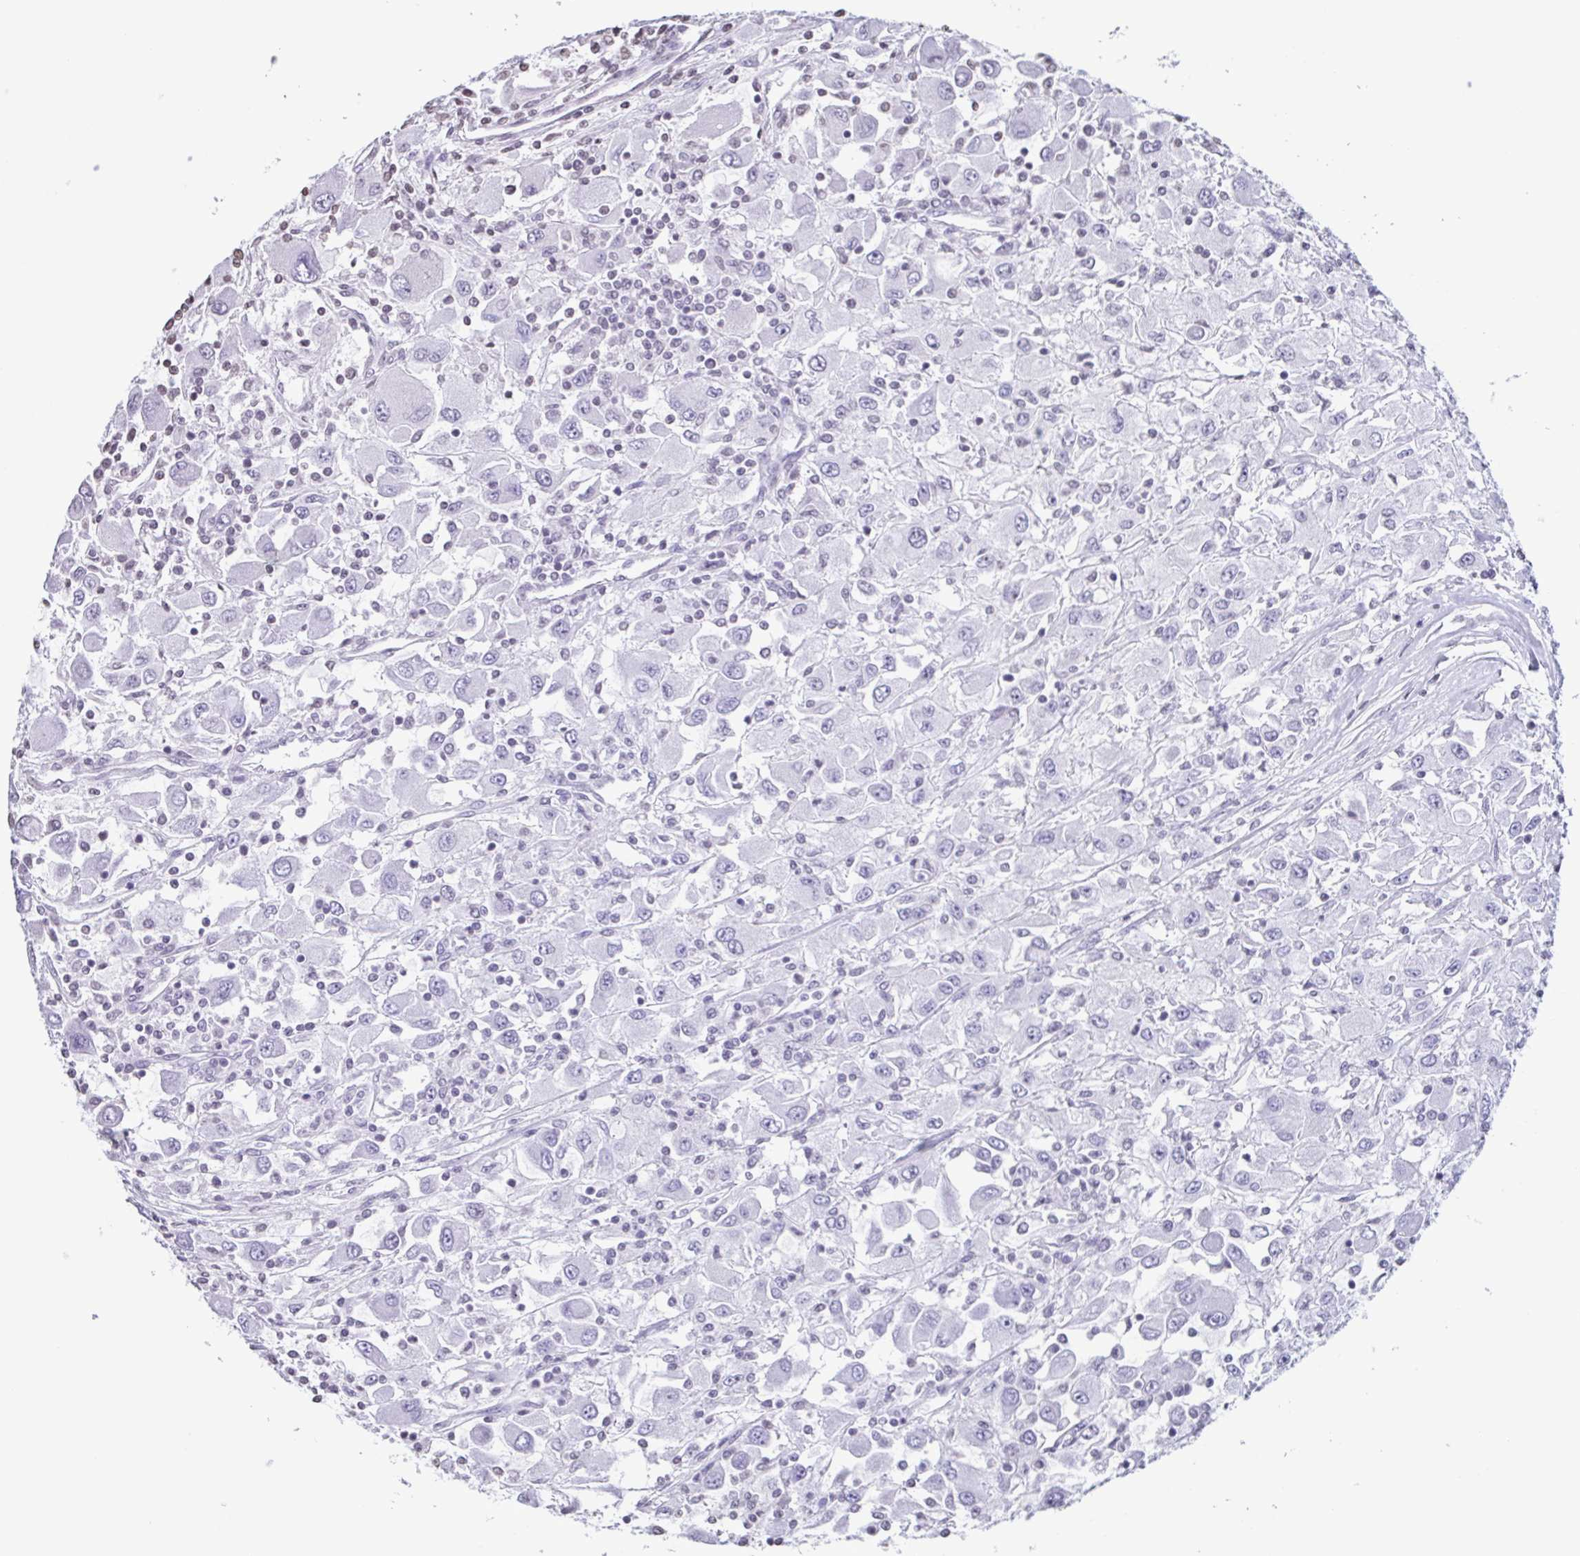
{"staining": {"intensity": "negative", "quantity": "none", "location": "none"}, "tissue": "renal cancer", "cell_type": "Tumor cells", "image_type": "cancer", "snomed": [{"axis": "morphology", "description": "Adenocarcinoma, NOS"}, {"axis": "topography", "description": "Kidney"}], "caption": "This is an IHC image of human adenocarcinoma (renal). There is no positivity in tumor cells.", "gene": "VCY1B", "patient": {"sex": "female", "age": 67}}